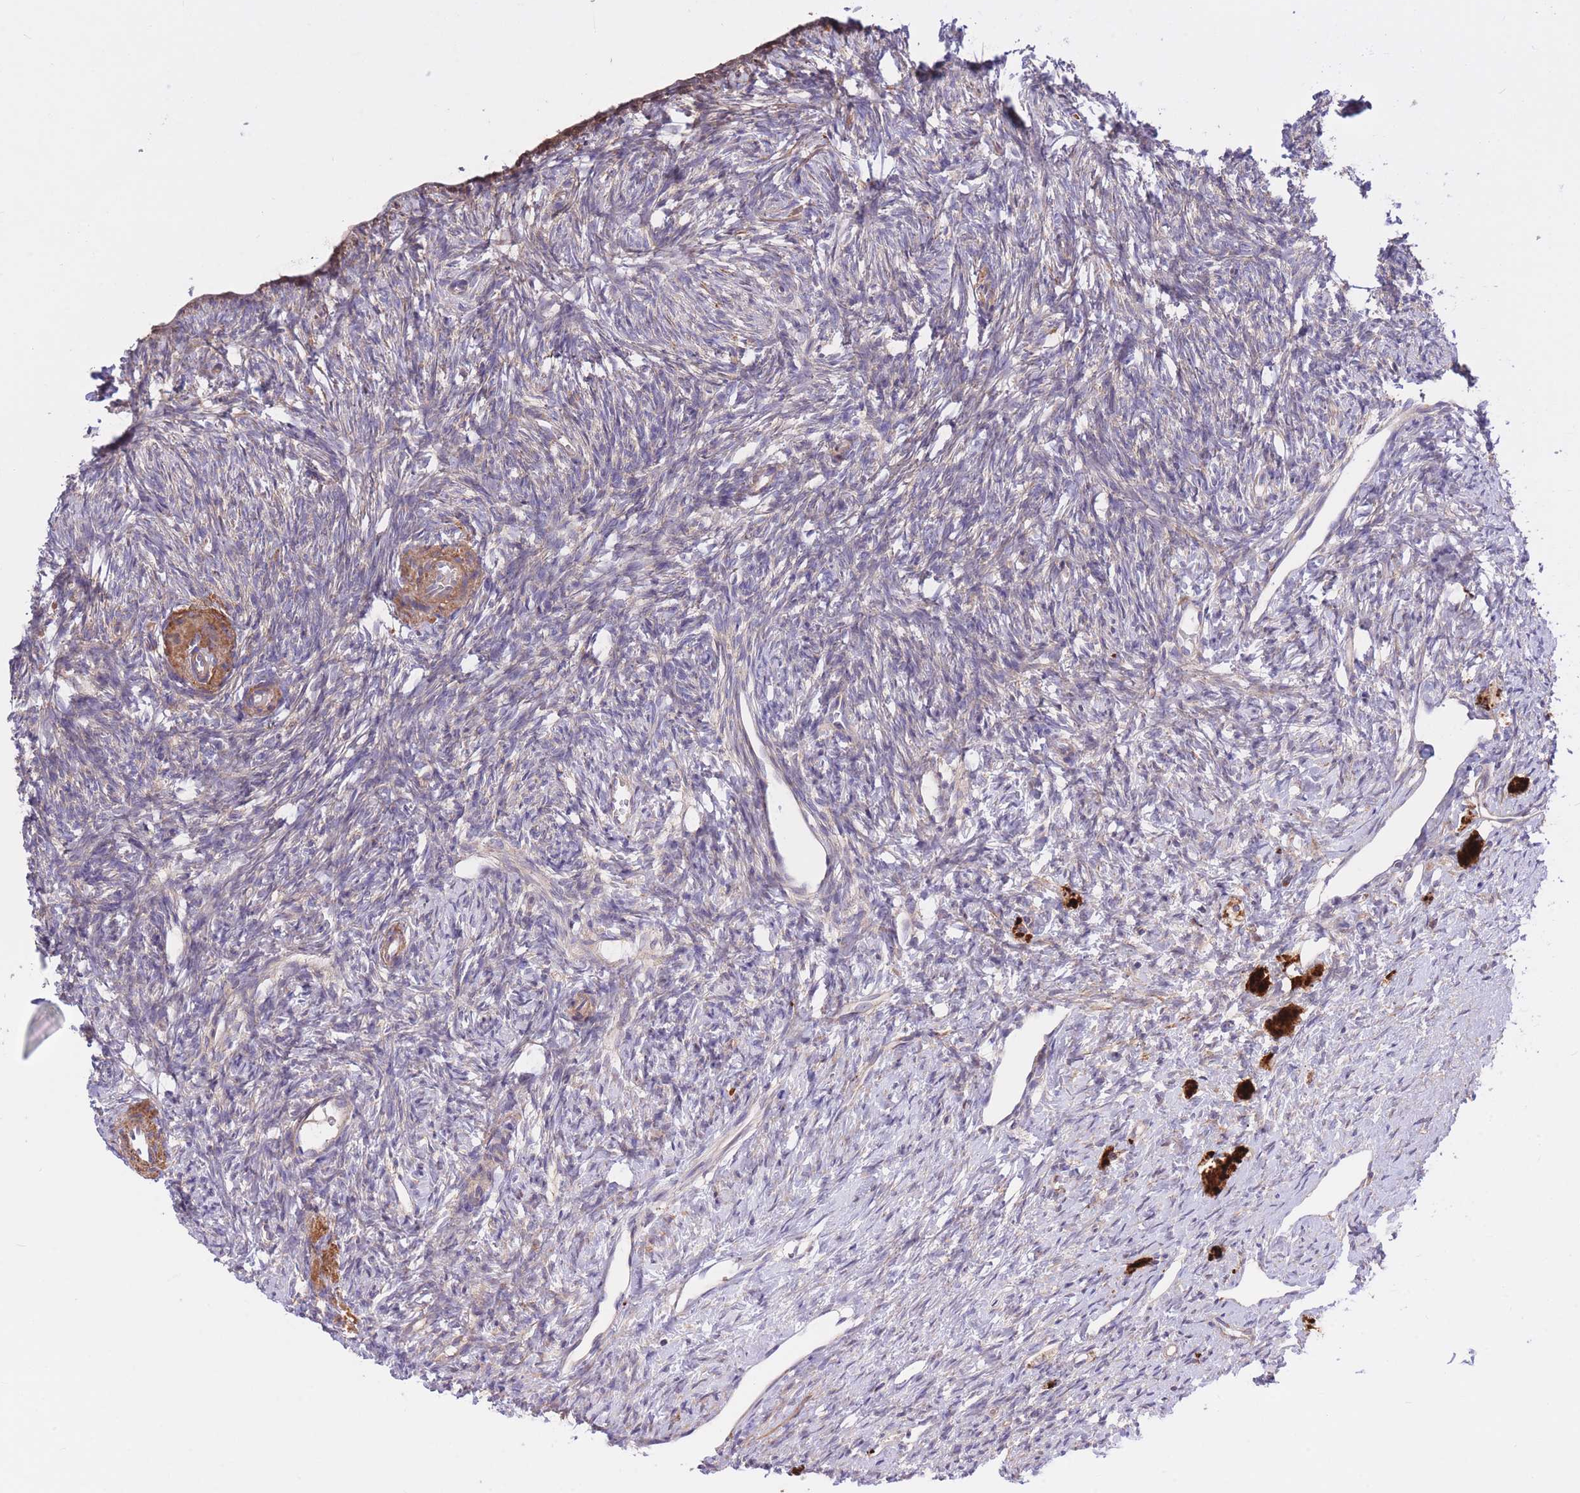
{"staining": {"intensity": "weak", "quantity": "<25%", "location": "cytoplasmic/membranous"}, "tissue": "ovary", "cell_type": "Ovarian stroma cells", "image_type": "normal", "snomed": [{"axis": "morphology", "description": "Normal tissue, NOS"}, {"axis": "topography", "description": "Ovary"}], "caption": "High power microscopy histopathology image of an immunohistochemistry photomicrograph of benign ovary, revealing no significant positivity in ovarian stroma cells. Nuclei are stained in blue.", "gene": "ATP13A2", "patient": {"sex": "female", "age": 51}}